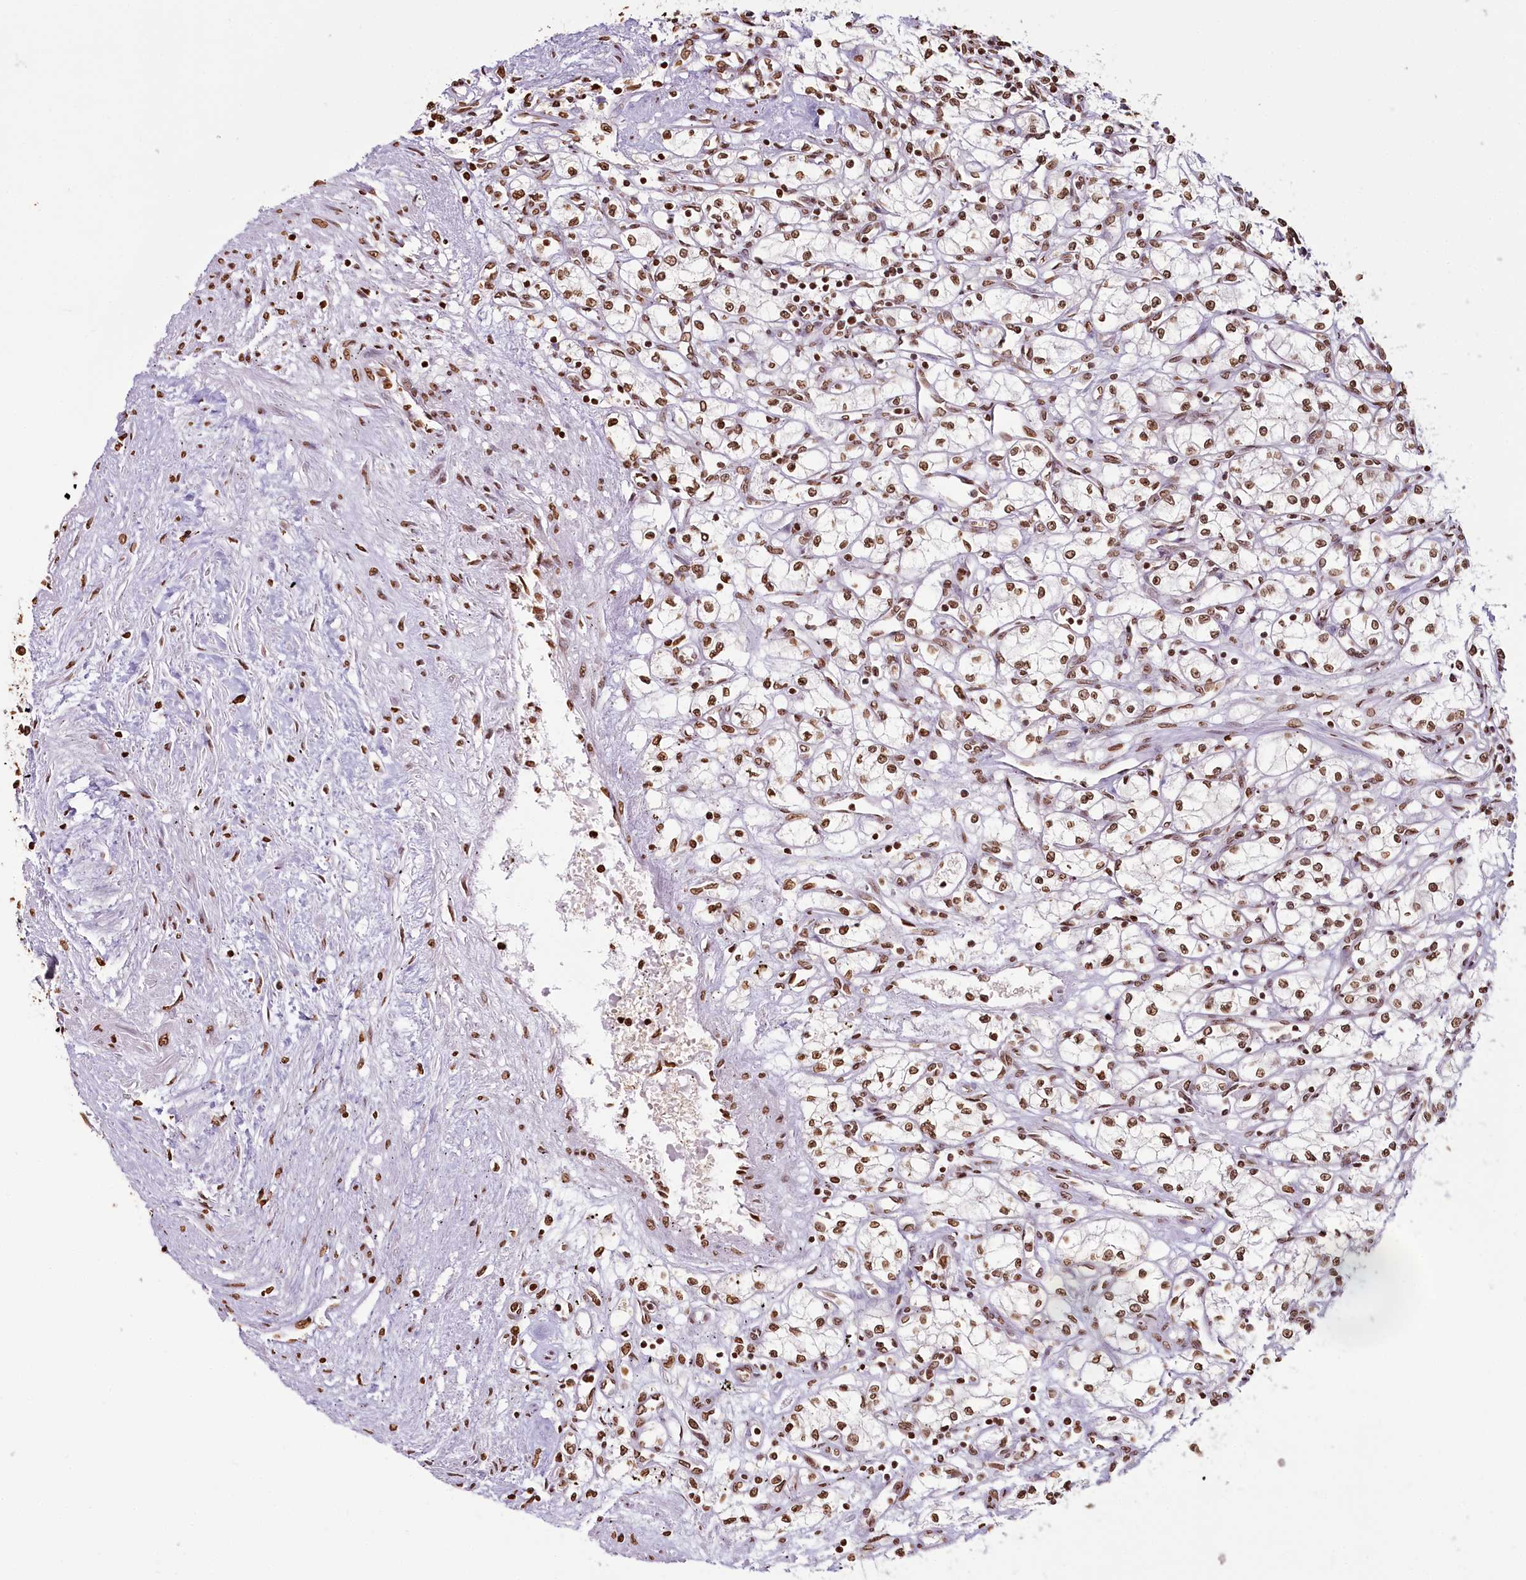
{"staining": {"intensity": "moderate", "quantity": ">75%", "location": "nuclear"}, "tissue": "renal cancer", "cell_type": "Tumor cells", "image_type": "cancer", "snomed": [{"axis": "morphology", "description": "Adenocarcinoma, NOS"}, {"axis": "topography", "description": "Kidney"}], "caption": "Tumor cells exhibit moderate nuclear expression in about >75% of cells in adenocarcinoma (renal).", "gene": "FAM13A", "patient": {"sex": "male", "age": 59}}